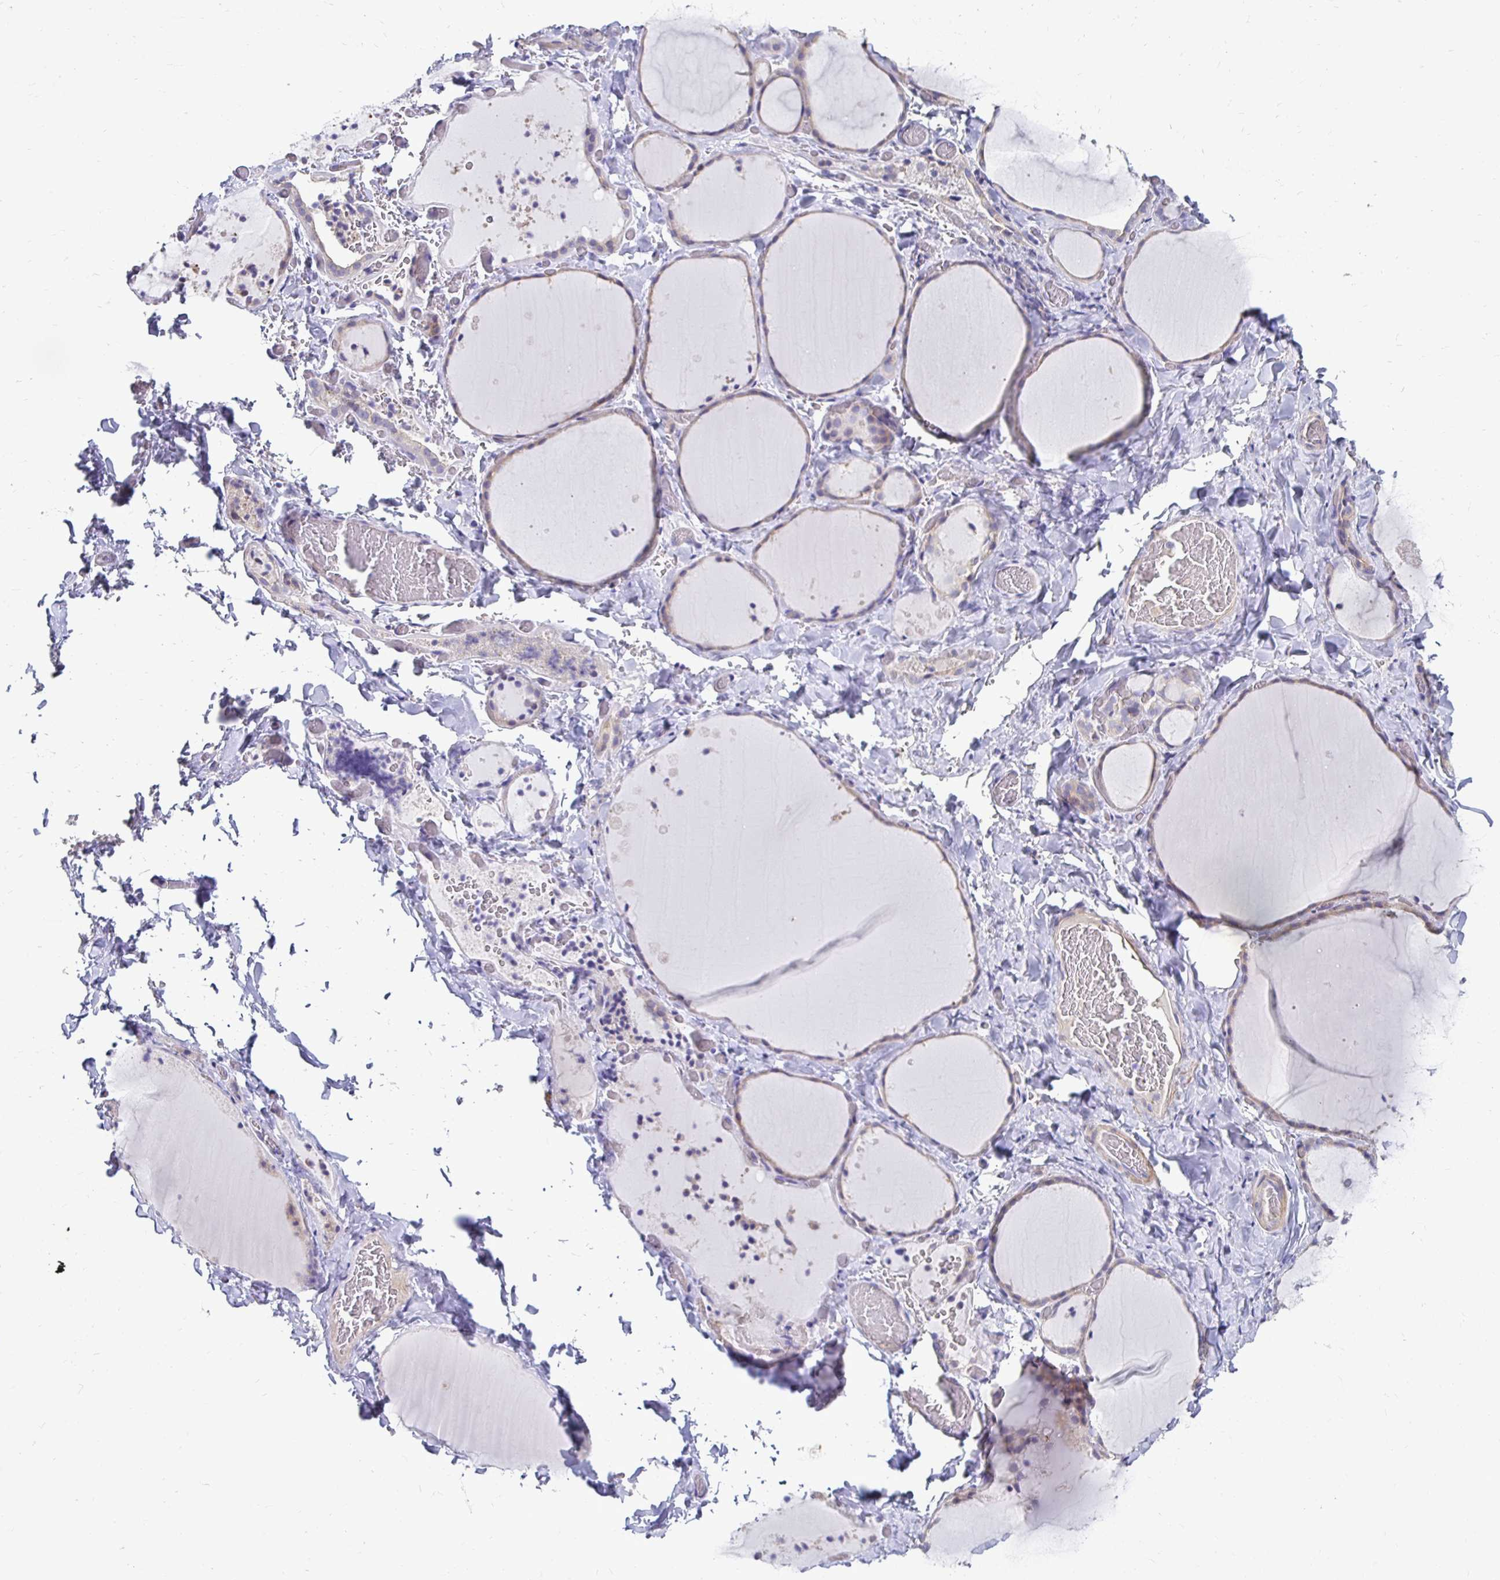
{"staining": {"intensity": "negative", "quantity": "none", "location": "none"}, "tissue": "thyroid gland", "cell_type": "Glandular cells", "image_type": "normal", "snomed": [{"axis": "morphology", "description": "Normal tissue, NOS"}, {"axis": "topography", "description": "Thyroid gland"}], "caption": "The photomicrograph exhibits no staining of glandular cells in benign thyroid gland.", "gene": "AKAP6", "patient": {"sex": "female", "age": 36}}